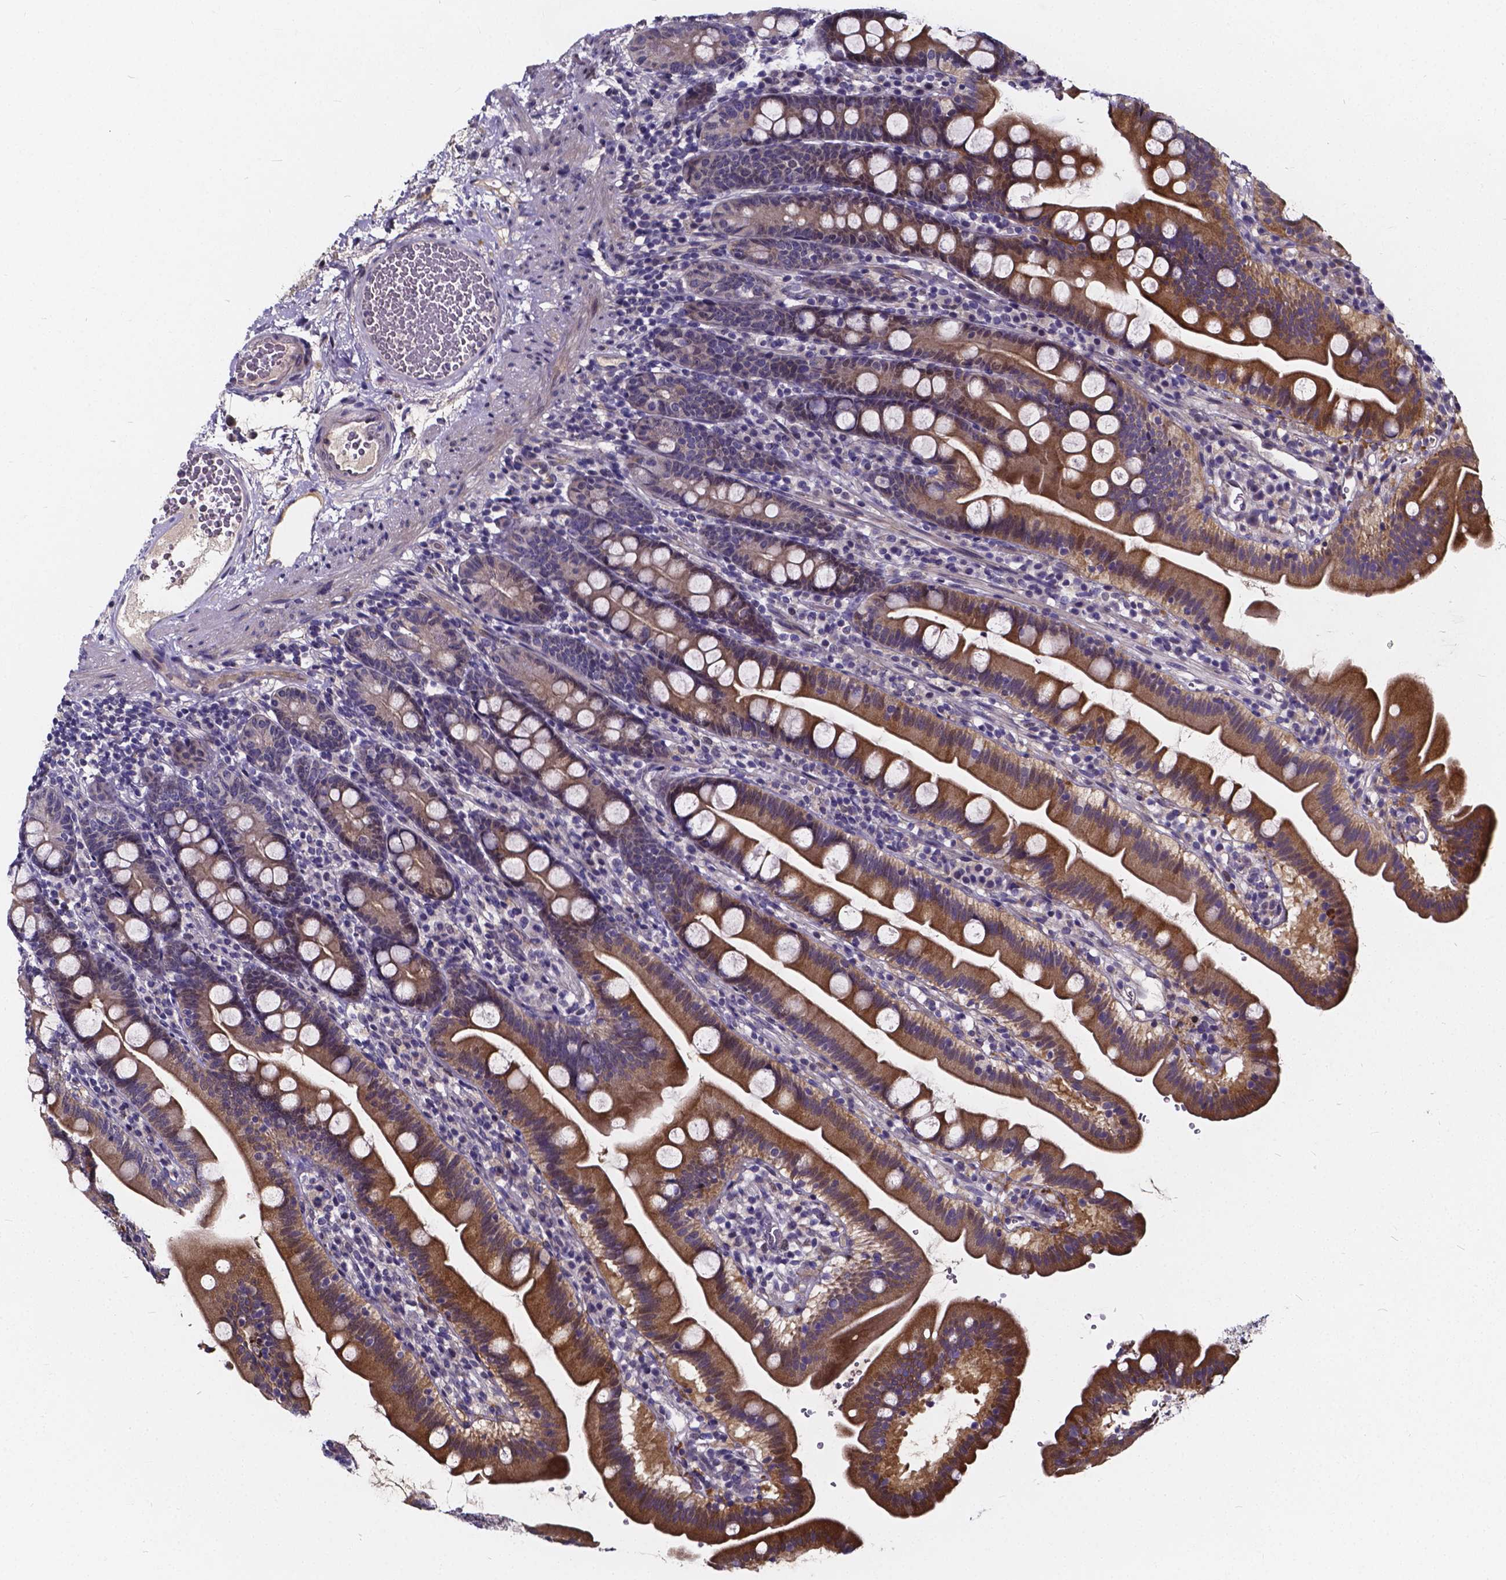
{"staining": {"intensity": "strong", "quantity": "25%-75%", "location": "cytoplasmic/membranous"}, "tissue": "duodenum", "cell_type": "Glandular cells", "image_type": "normal", "snomed": [{"axis": "morphology", "description": "Normal tissue, NOS"}, {"axis": "topography", "description": "Duodenum"}], "caption": "Protein expression by IHC demonstrates strong cytoplasmic/membranous expression in approximately 25%-75% of glandular cells in benign duodenum.", "gene": "SOWAHA", "patient": {"sex": "female", "age": 67}}